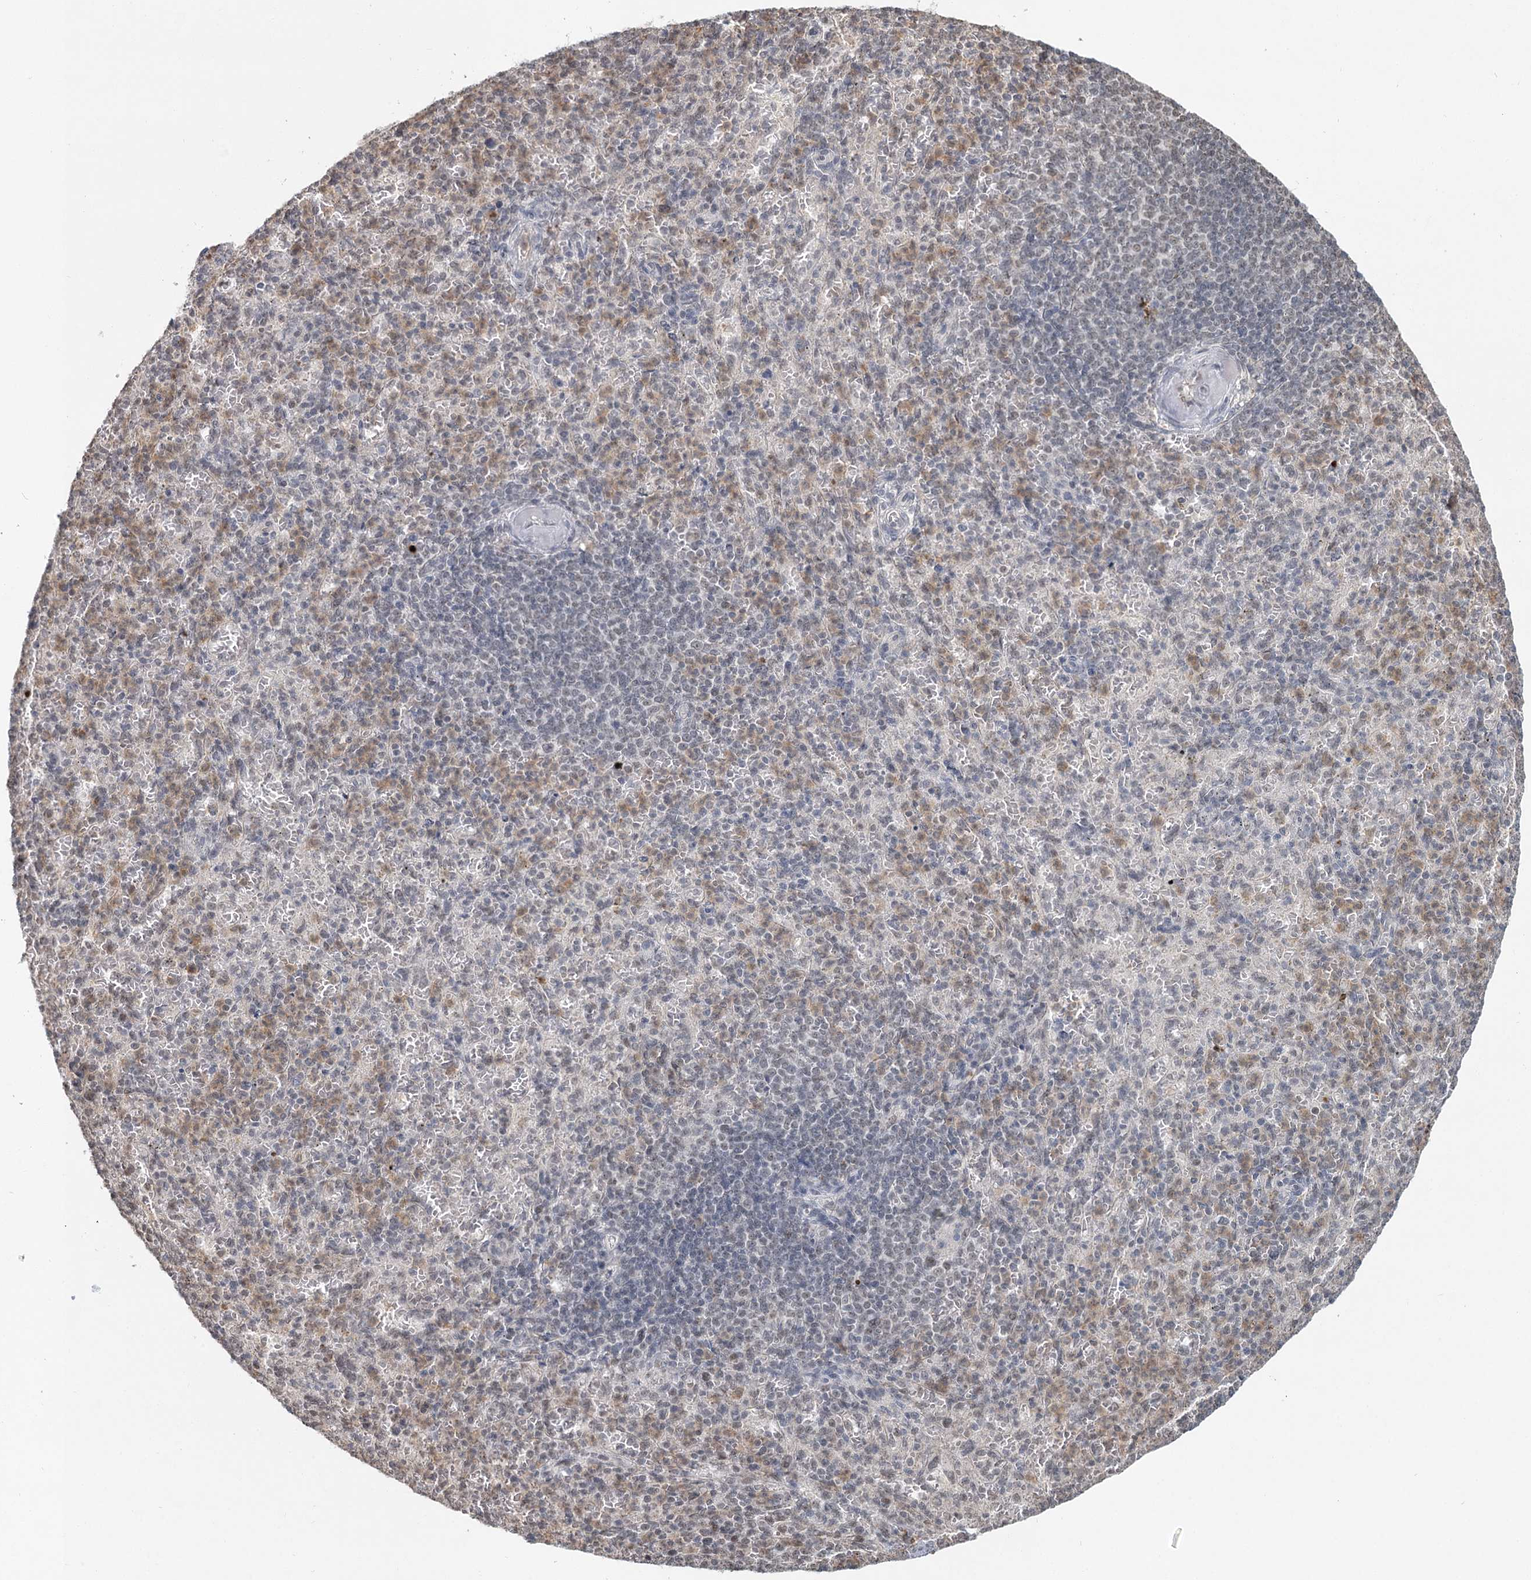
{"staining": {"intensity": "moderate", "quantity": ">75%", "location": "nuclear"}, "tissue": "spleen", "cell_type": "Cells in red pulp", "image_type": "normal", "snomed": [{"axis": "morphology", "description": "Normal tissue, NOS"}, {"axis": "topography", "description": "Spleen"}], "caption": "Immunohistochemical staining of unremarkable spleen demonstrates medium levels of moderate nuclear positivity in about >75% of cells in red pulp. The staining was performed using DAB (3,3'-diaminobenzidine) to visualize the protein expression in brown, while the nuclei were stained in blue with hematoxylin (Magnification: 20x).", "gene": "GPALPP1", "patient": {"sex": "female", "age": 74}}